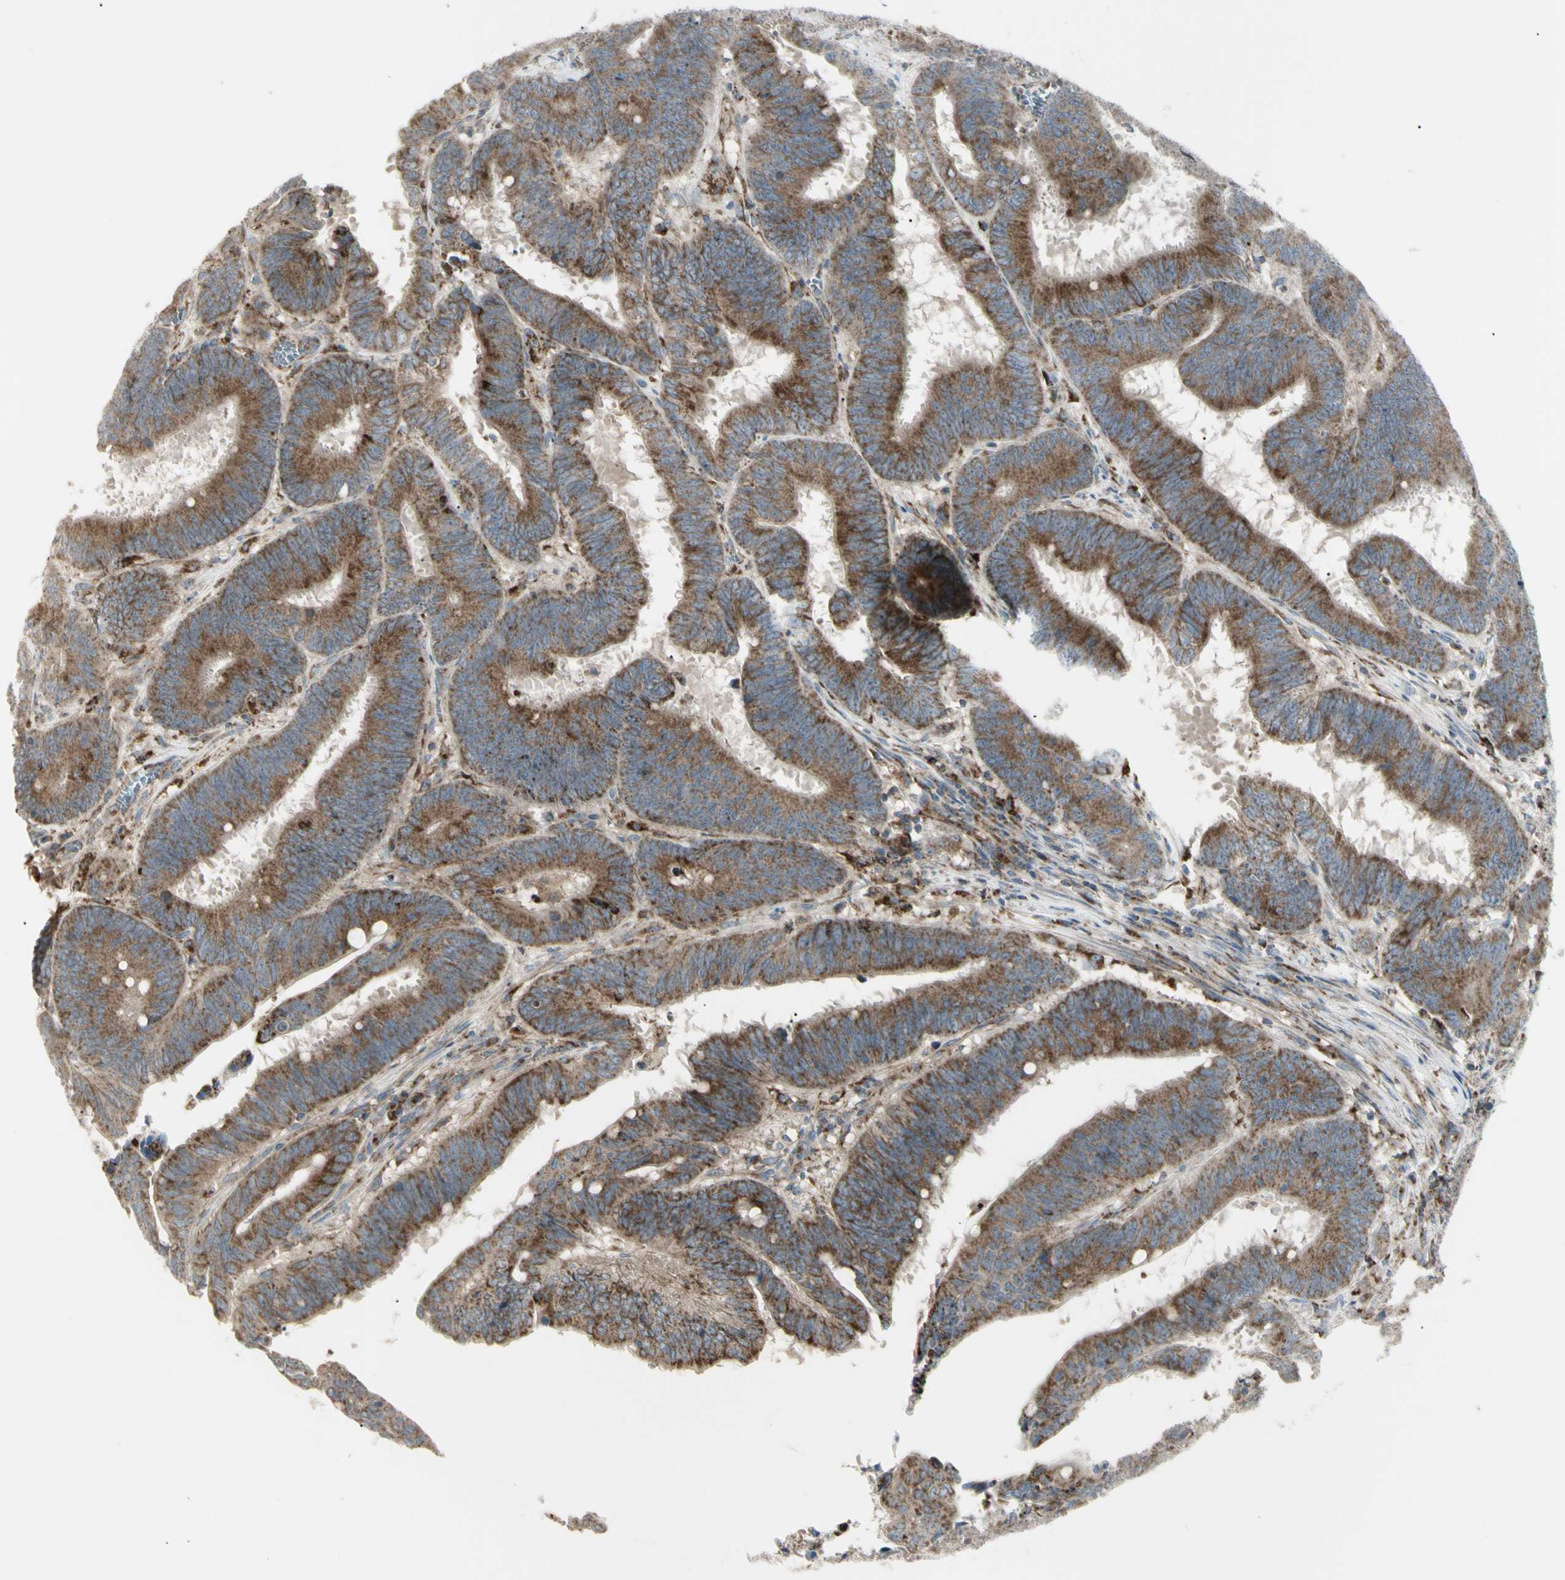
{"staining": {"intensity": "moderate", "quantity": ">75%", "location": "cytoplasmic/membranous"}, "tissue": "colorectal cancer", "cell_type": "Tumor cells", "image_type": "cancer", "snomed": [{"axis": "morphology", "description": "Adenocarcinoma, NOS"}, {"axis": "topography", "description": "Colon"}], "caption": "High-magnification brightfield microscopy of adenocarcinoma (colorectal) stained with DAB (brown) and counterstained with hematoxylin (blue). tumor cells exhibit moderate cytoplasmic/membranous staining is identified in approximately>75% of cells.", "gene": "CYB5R1", "patient": {"sex": "male", "age": 45}}